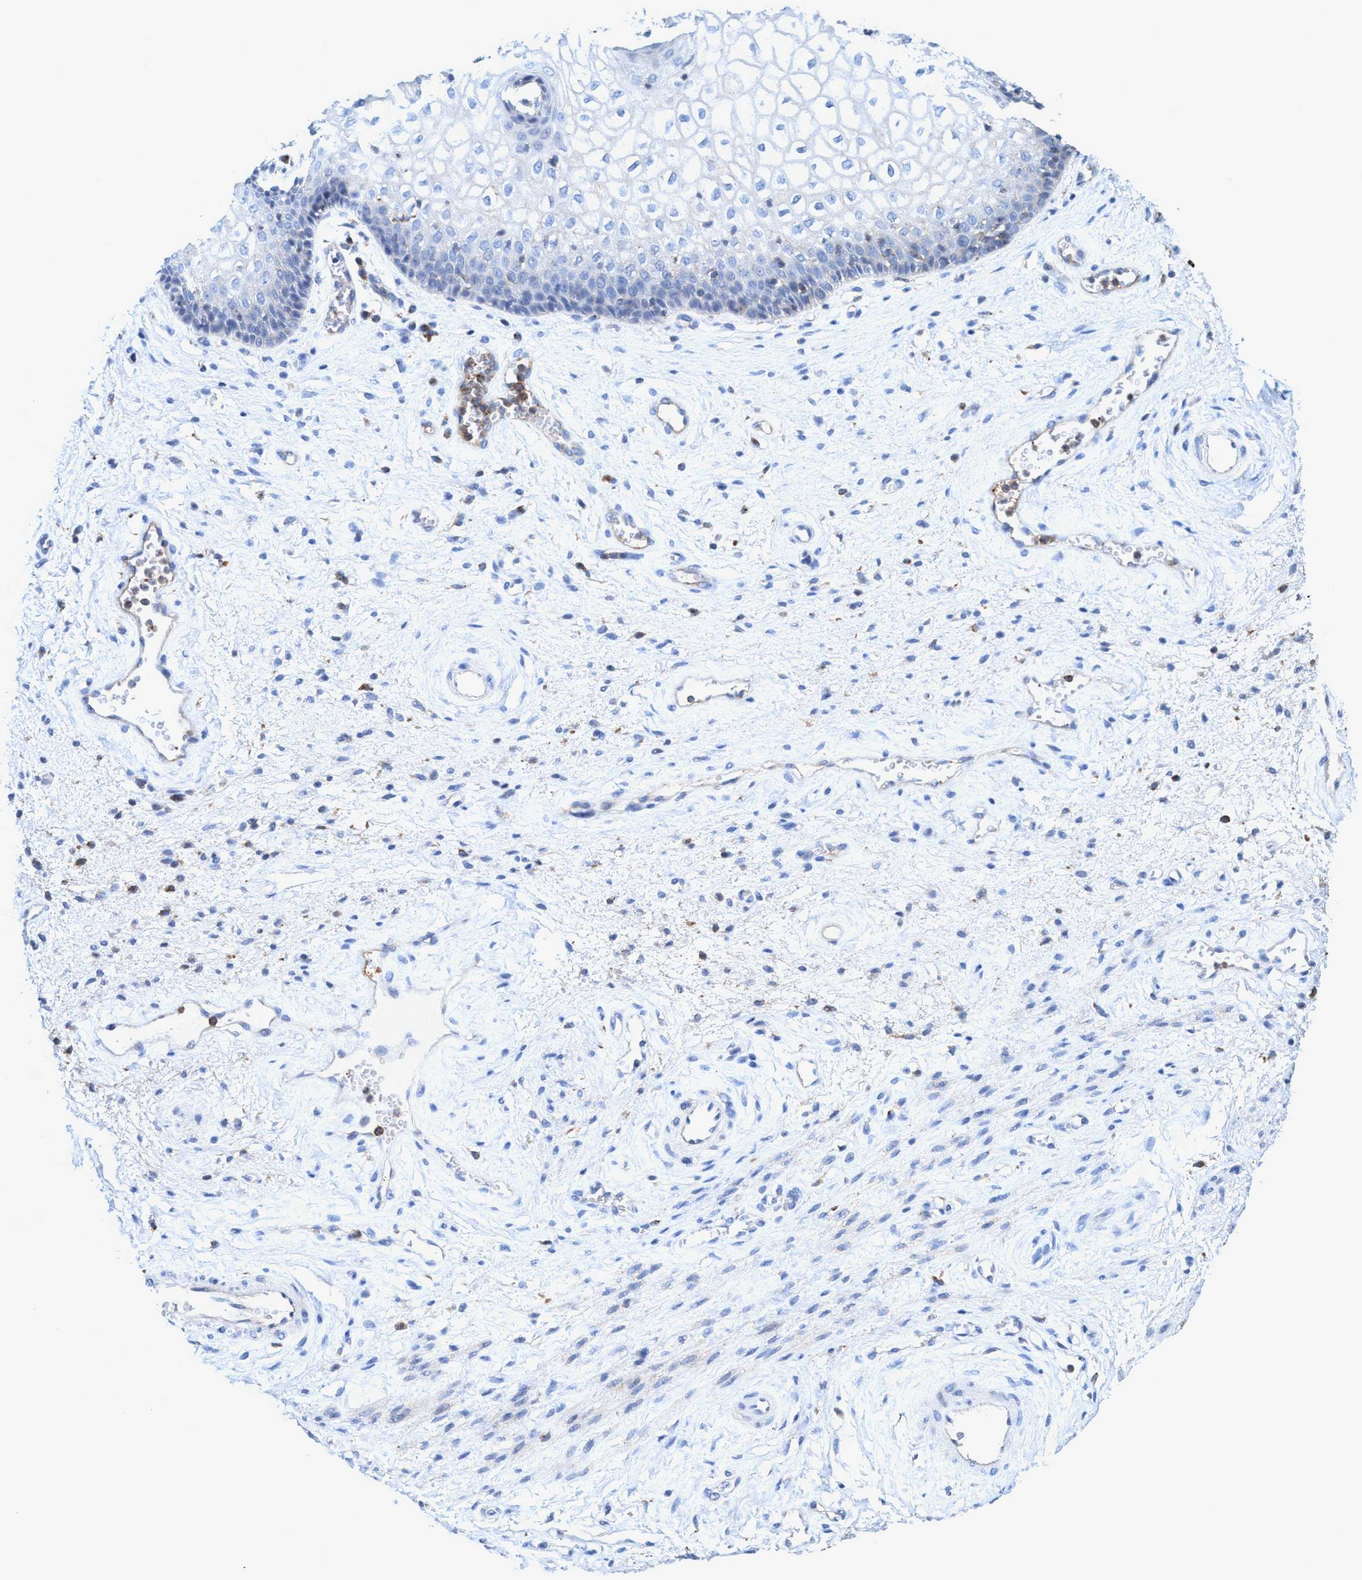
{"staining": {"intensity": "negative", "quantity": "none", "location": "none"}, "tissue": "vagina", "cell_type": "Squamous epithelial cells", "image_type": "normal", "snomed": [{"axis": "morphology", "description": "Normal tissue, NOS"}, {"axis": "topography", "description": "Vagina"}], "caption": "The photomicrograph displays no significant staining in squamous epithelial cells of vagina.", "gene": "TRIM65", "patient": {"sex": "female", "age": 34}}